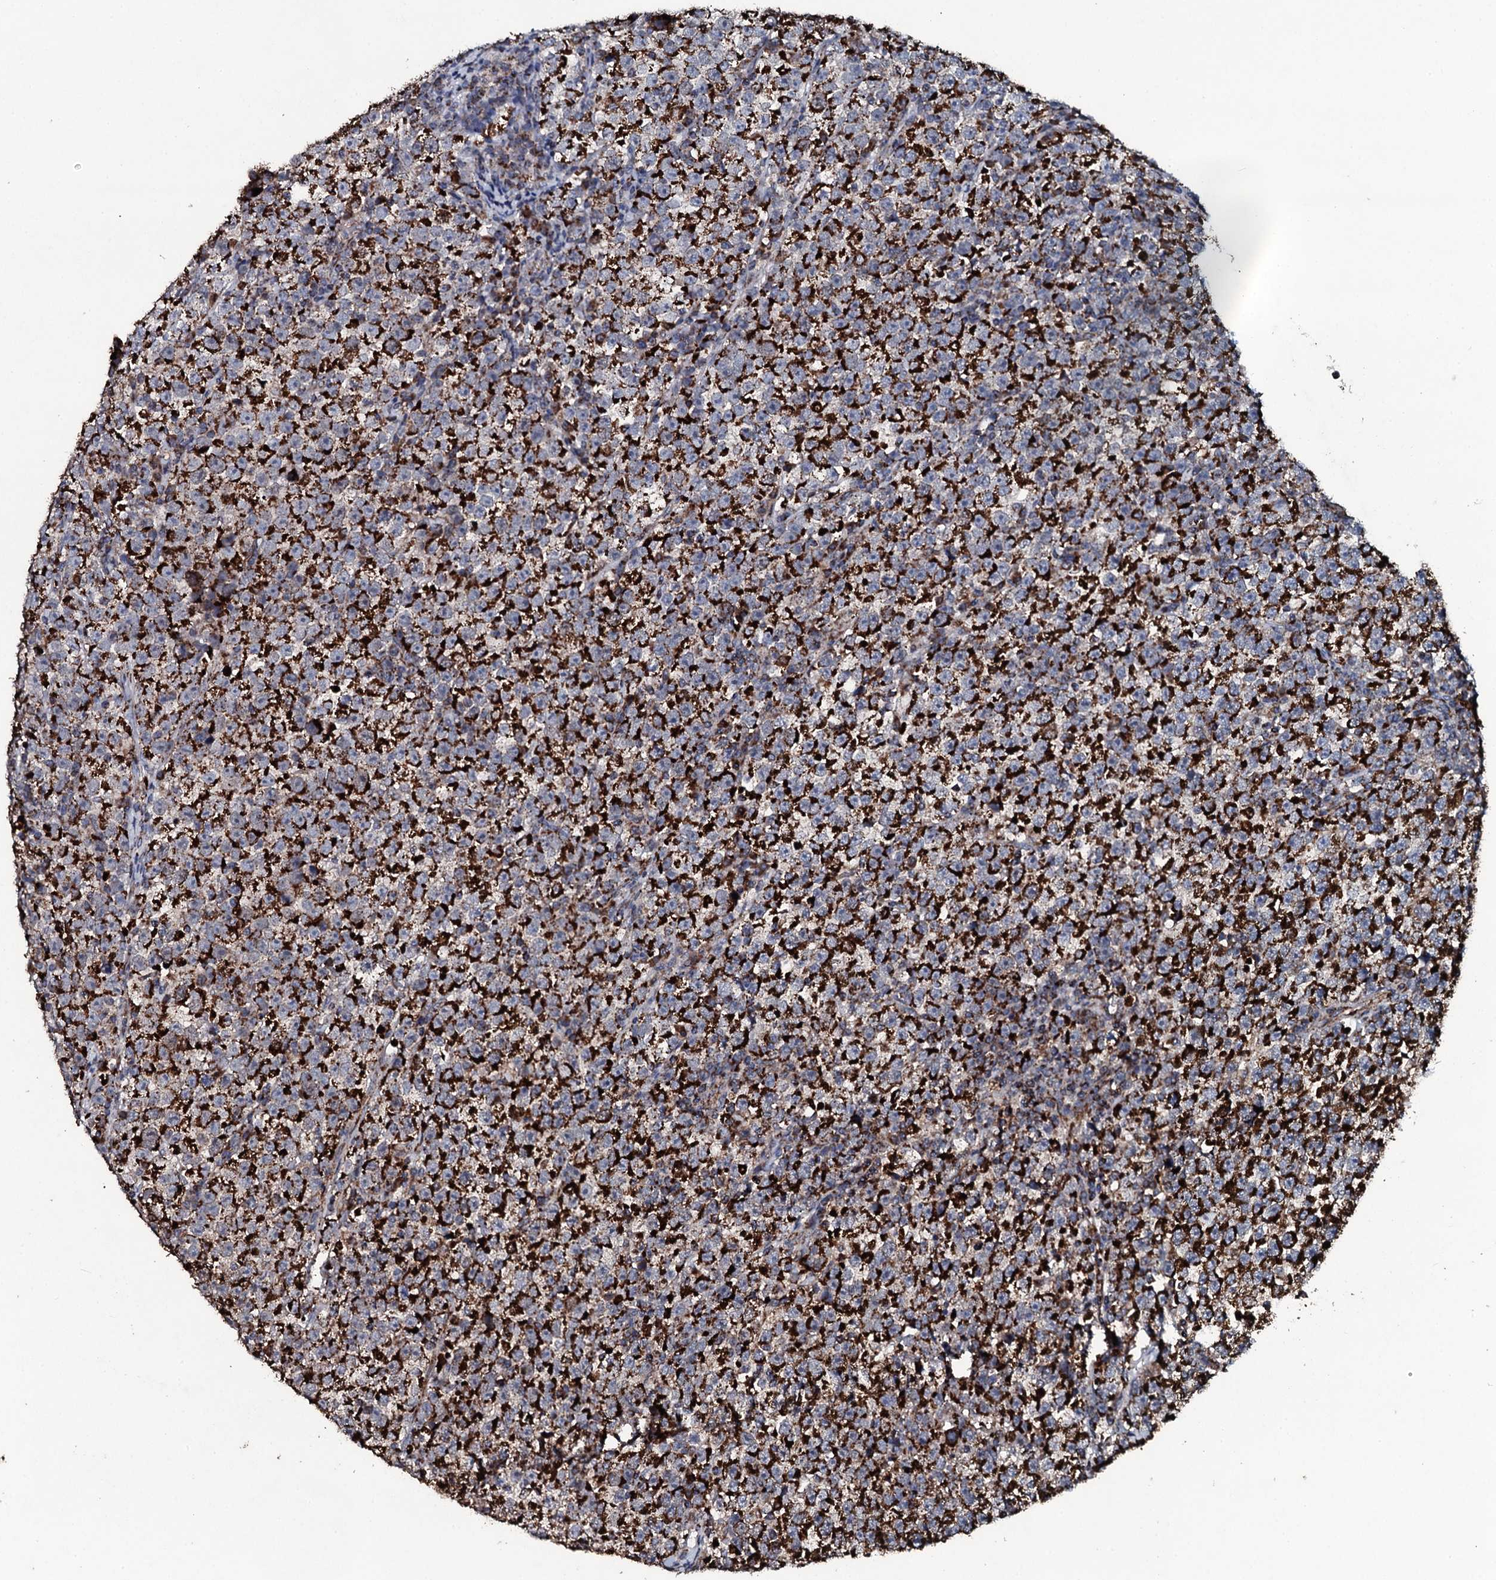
{"staining": {"intensity": "strong", "quantity": ">75%", "location": "cytoplasmic/membranous"}, "tissue": "testis cancer", "cell_type": "Tumor cells", "image_type": "cancer", "snomed": [{"axis": "morphology", "description": "Normal tissue, NOS"}, {"axis": "morphology", "description": "Seminoma, NOS"}, {"axis": "topography", "description": "Testis"}], "caption": "The immunohistochemical stain shows strong cytoplasmic/membranous expression in tumor cells of testis cancer tissue.", "gene": "DYNC2I2", "patient": {"sex": "male", "age": 43}}